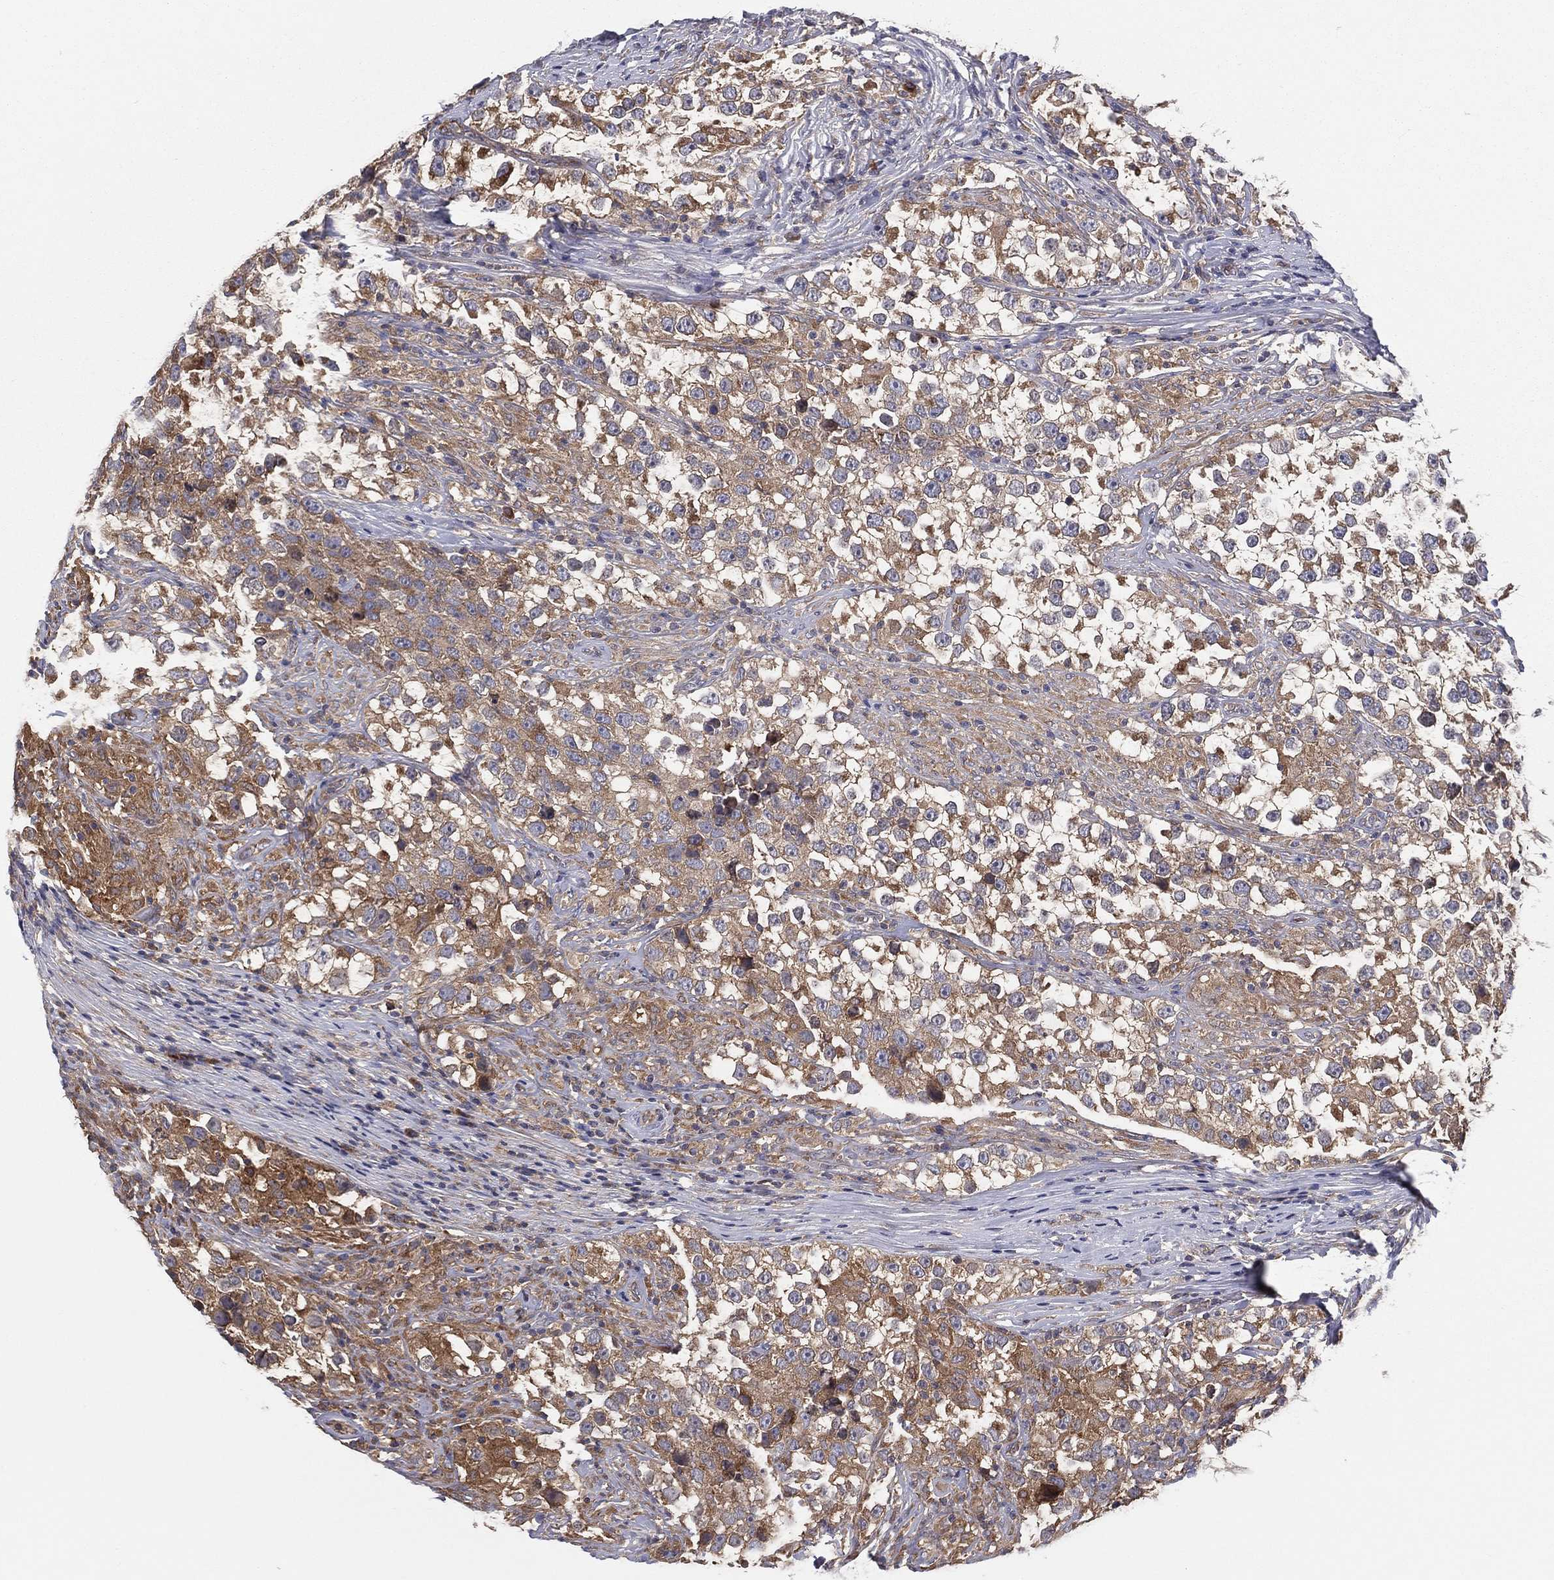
{"staining": {"intensity": "moderate", "quantity": "25%-75%", "location": "cytoplasmic/membranous"}, "tissue": "testis cancer", "cell_type": "Tumor cells", "image_type": "cancer", "snomed": [{"axis": "morphology", "description": "Seminoma, NOS"}, {"axis": "topography", "description": "Testis"}], "caption": "Protein staining of seminoma (testis) tissue displays moderate cytoplasmic/membranous expression in approximately 25%-75% of tumor cells.", "gene": "EIF2B5", "patient": {"sex": "male", "age": 46}}